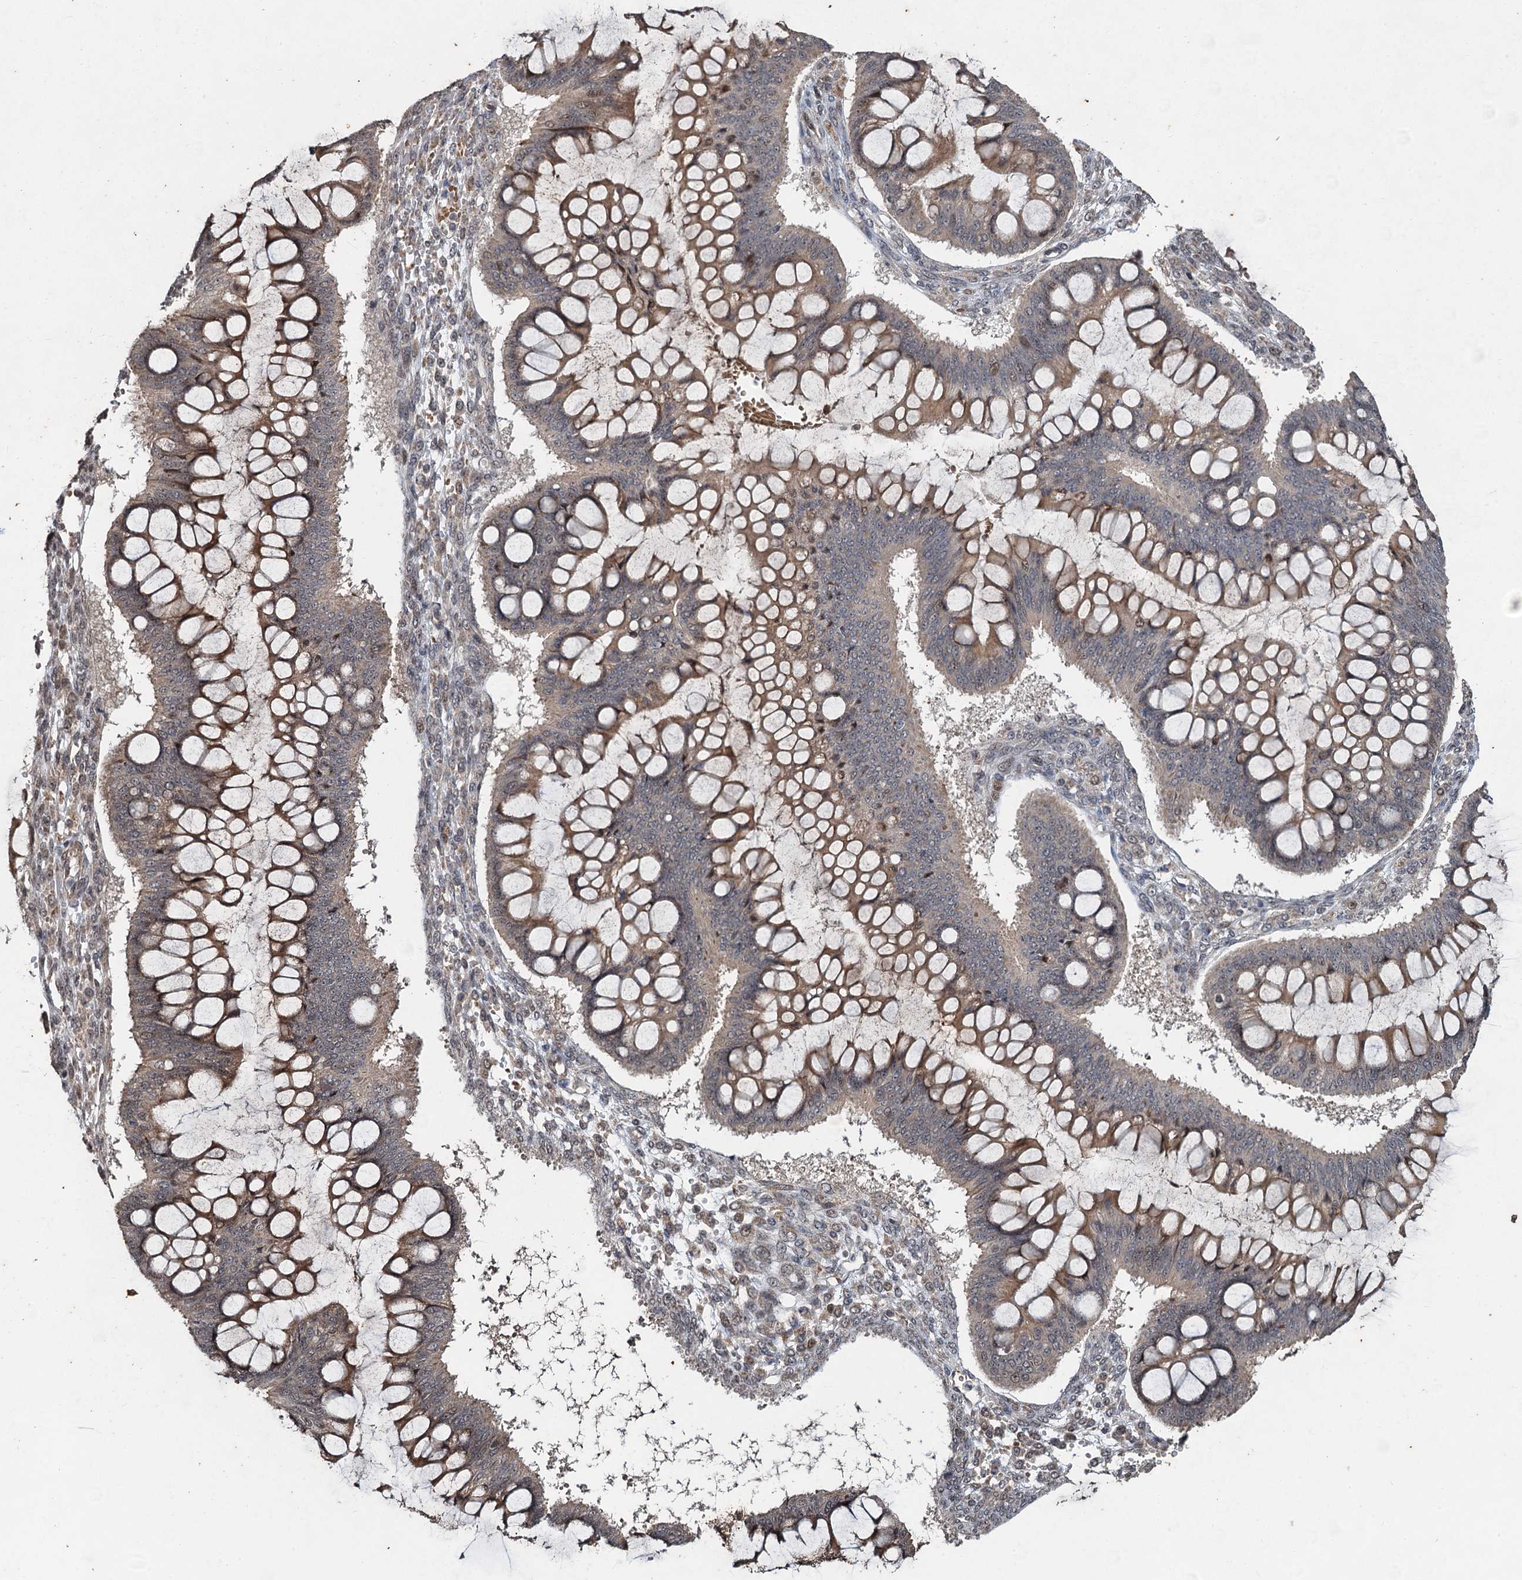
{"staining": {"intensity": "moderate", "quantity": "25%-75%", "location": "cytoplasmic/membranous"}, "tissue": "ovarian cancer", "cell_type": "Tumor cells", "image_type": "cancer", "snomed": [{"axis": "morphology", "description": "Cystadenocarcinoma, mucinous, NOS"}, {"axis": "topography", "description": "Ovary"}], "caption": "Ovarian cancer (mucinous cystadenocarcinoma) stained for a protein demonstrates moderate cytoplasmic/membranous positivity in tumor cells. The staining was performed using DAB (3,3'-diaminobenzidine) to visualize the protein expression in brown, while the nuclei were stained in blue with hematoxylin (Magnification: 20x).", "gene": "REP15", "patient": {"sex": "female", "age": 73}}